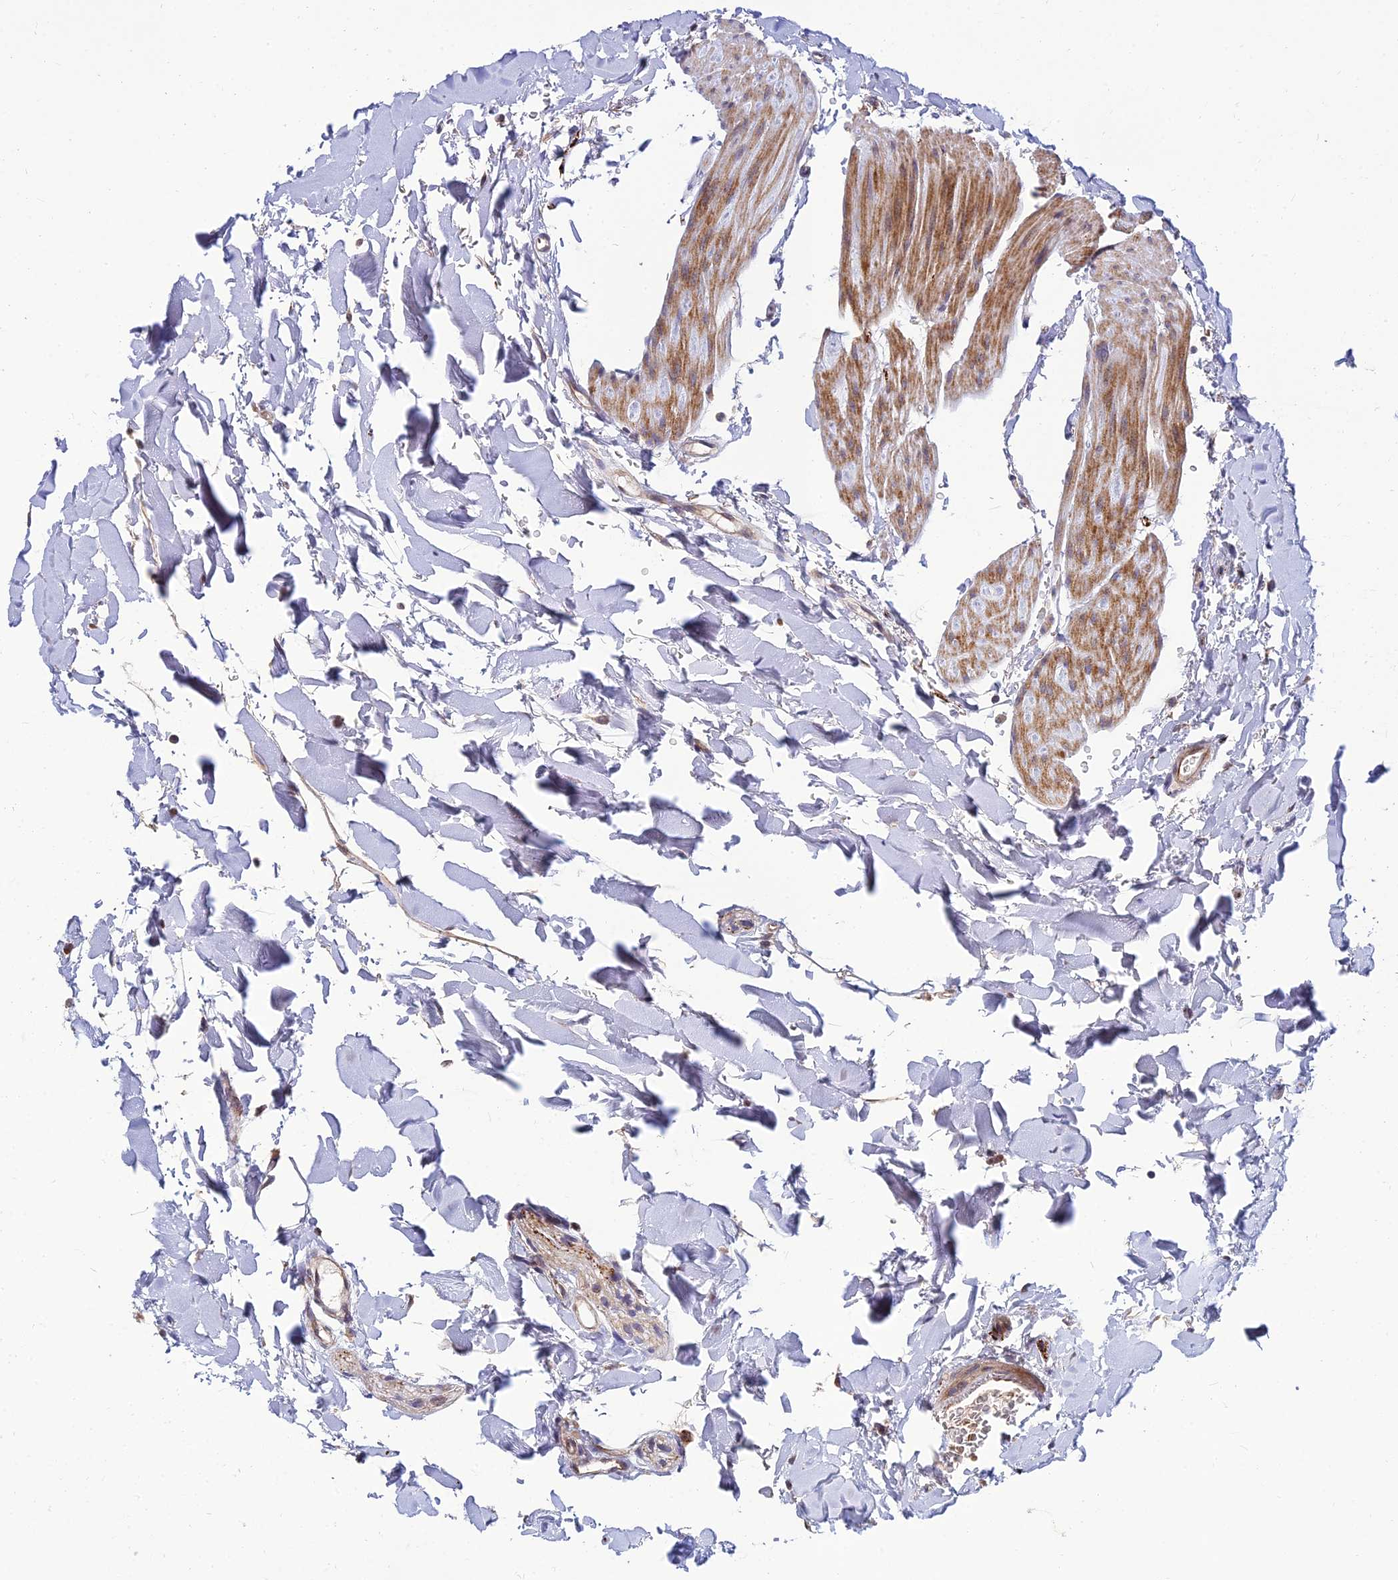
{"staining": {"intensity": "moderate", "quantity": ">75%", "location": "cytoplasmic/membranous"}, "tissue": "colon", "cell_type": "Endothelial cells", "image_type": "normal", "snomed": [{"axis": "morphology", "description": "Normal tissue, NOS"}, {"axis": "topography", "description": "Colon"}], "caption": "Immunohistochemical staining of normal human colon displays moderate cytoplasmic/membranous protein positivity in about >75% of endothelial cells. The protein is shown in brown color, while the nuclei are stained blue.", "gene": "NPY", "patient": {"sex": "male", "age": 75}}